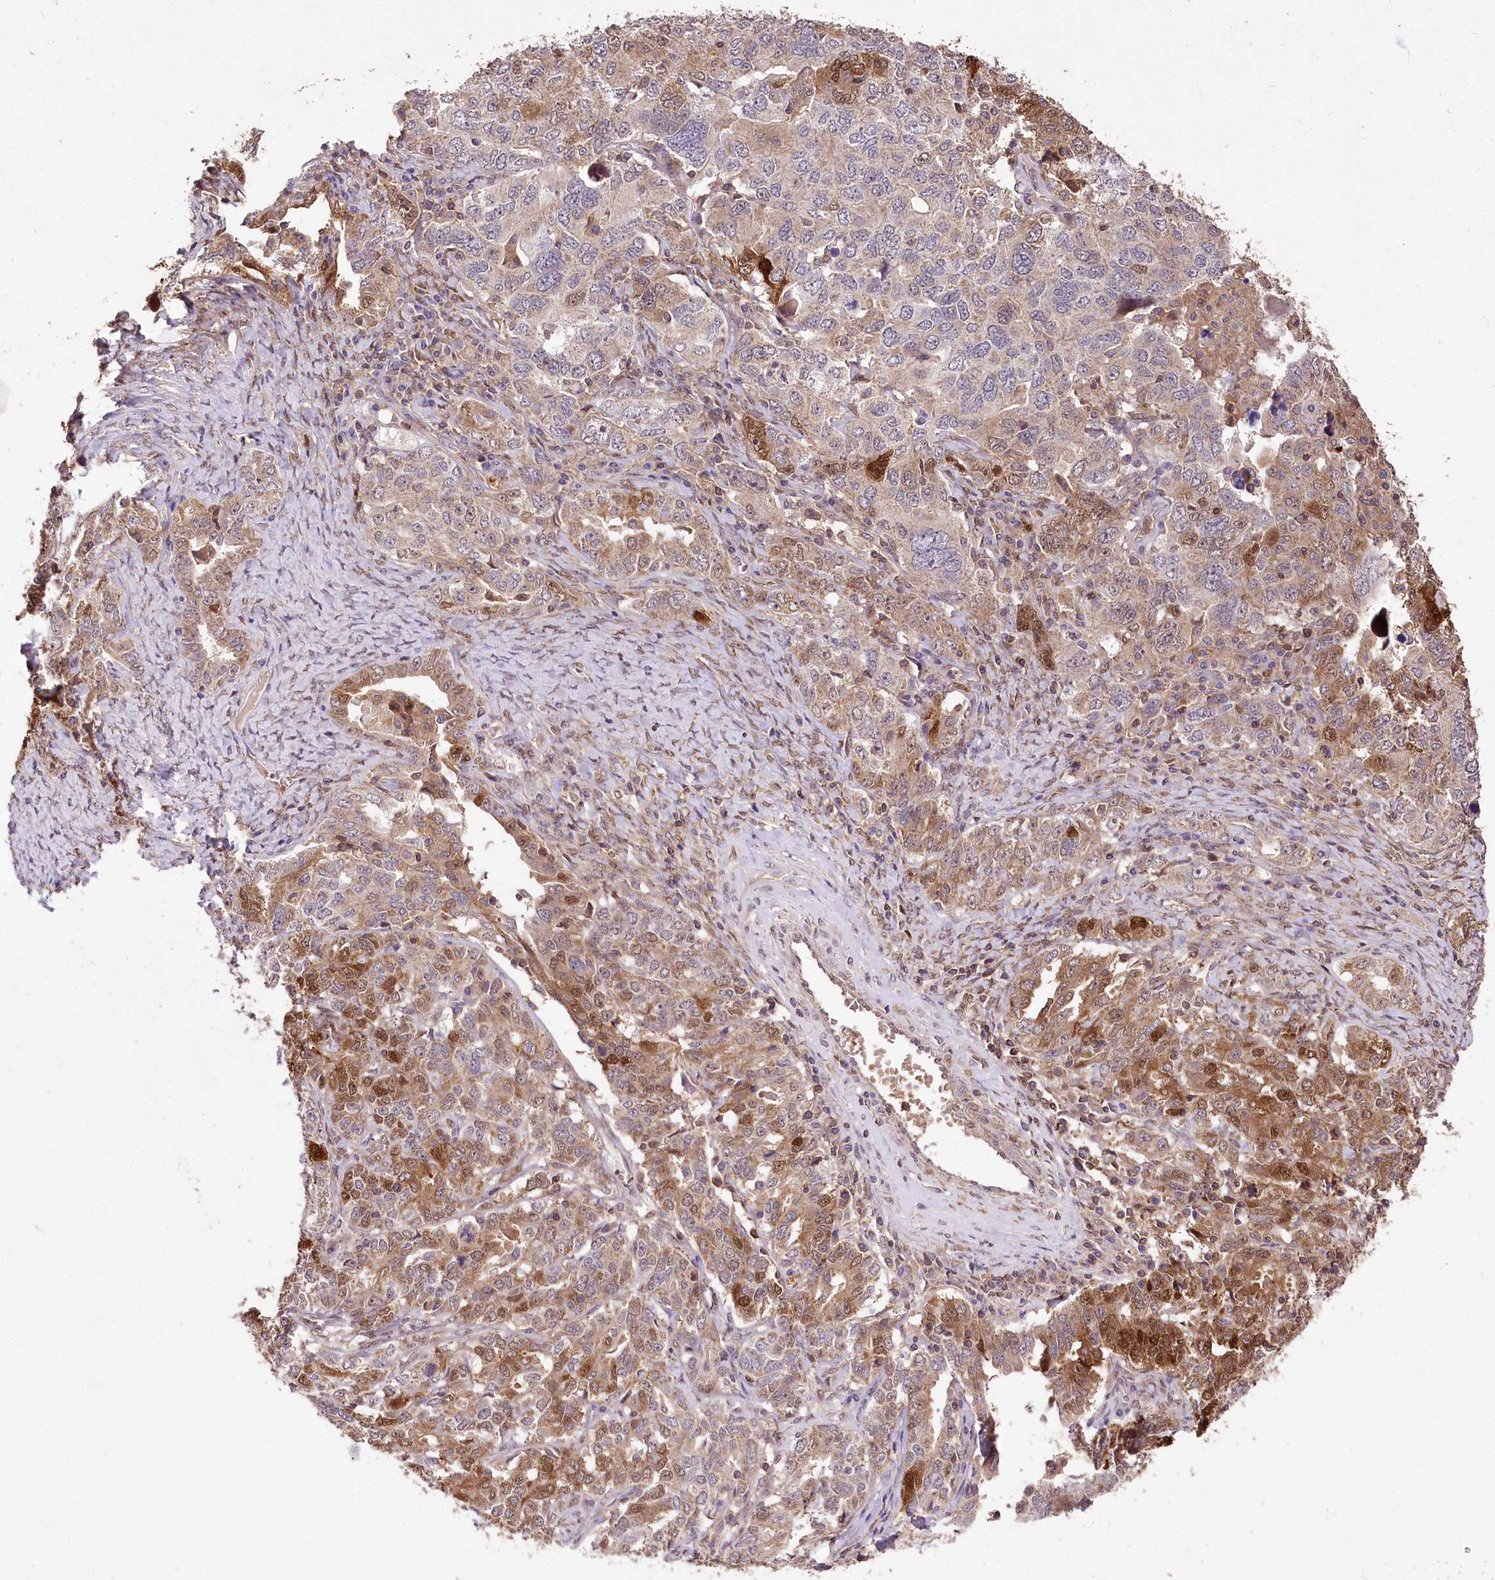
{"staining": {"intensity": "strong", "quantity": "25%-75%", "location": "cytoplasmic/membranous,nuclear"}, "tissue": "ovarian cancer", "cell_type": "Tumor cells", "image_type": "cancer", "snomed": [{"axis": "morphology", "description": "Carcinoma, endometroid"}, {"axis": "topography", "description": "Ovary"}], "caption": "Ovarian cancer stained with a protein marker reveals strong staining in tumor cells.", "gene": "SERGEF", "patient": {"sex": "female", "age": 62}}